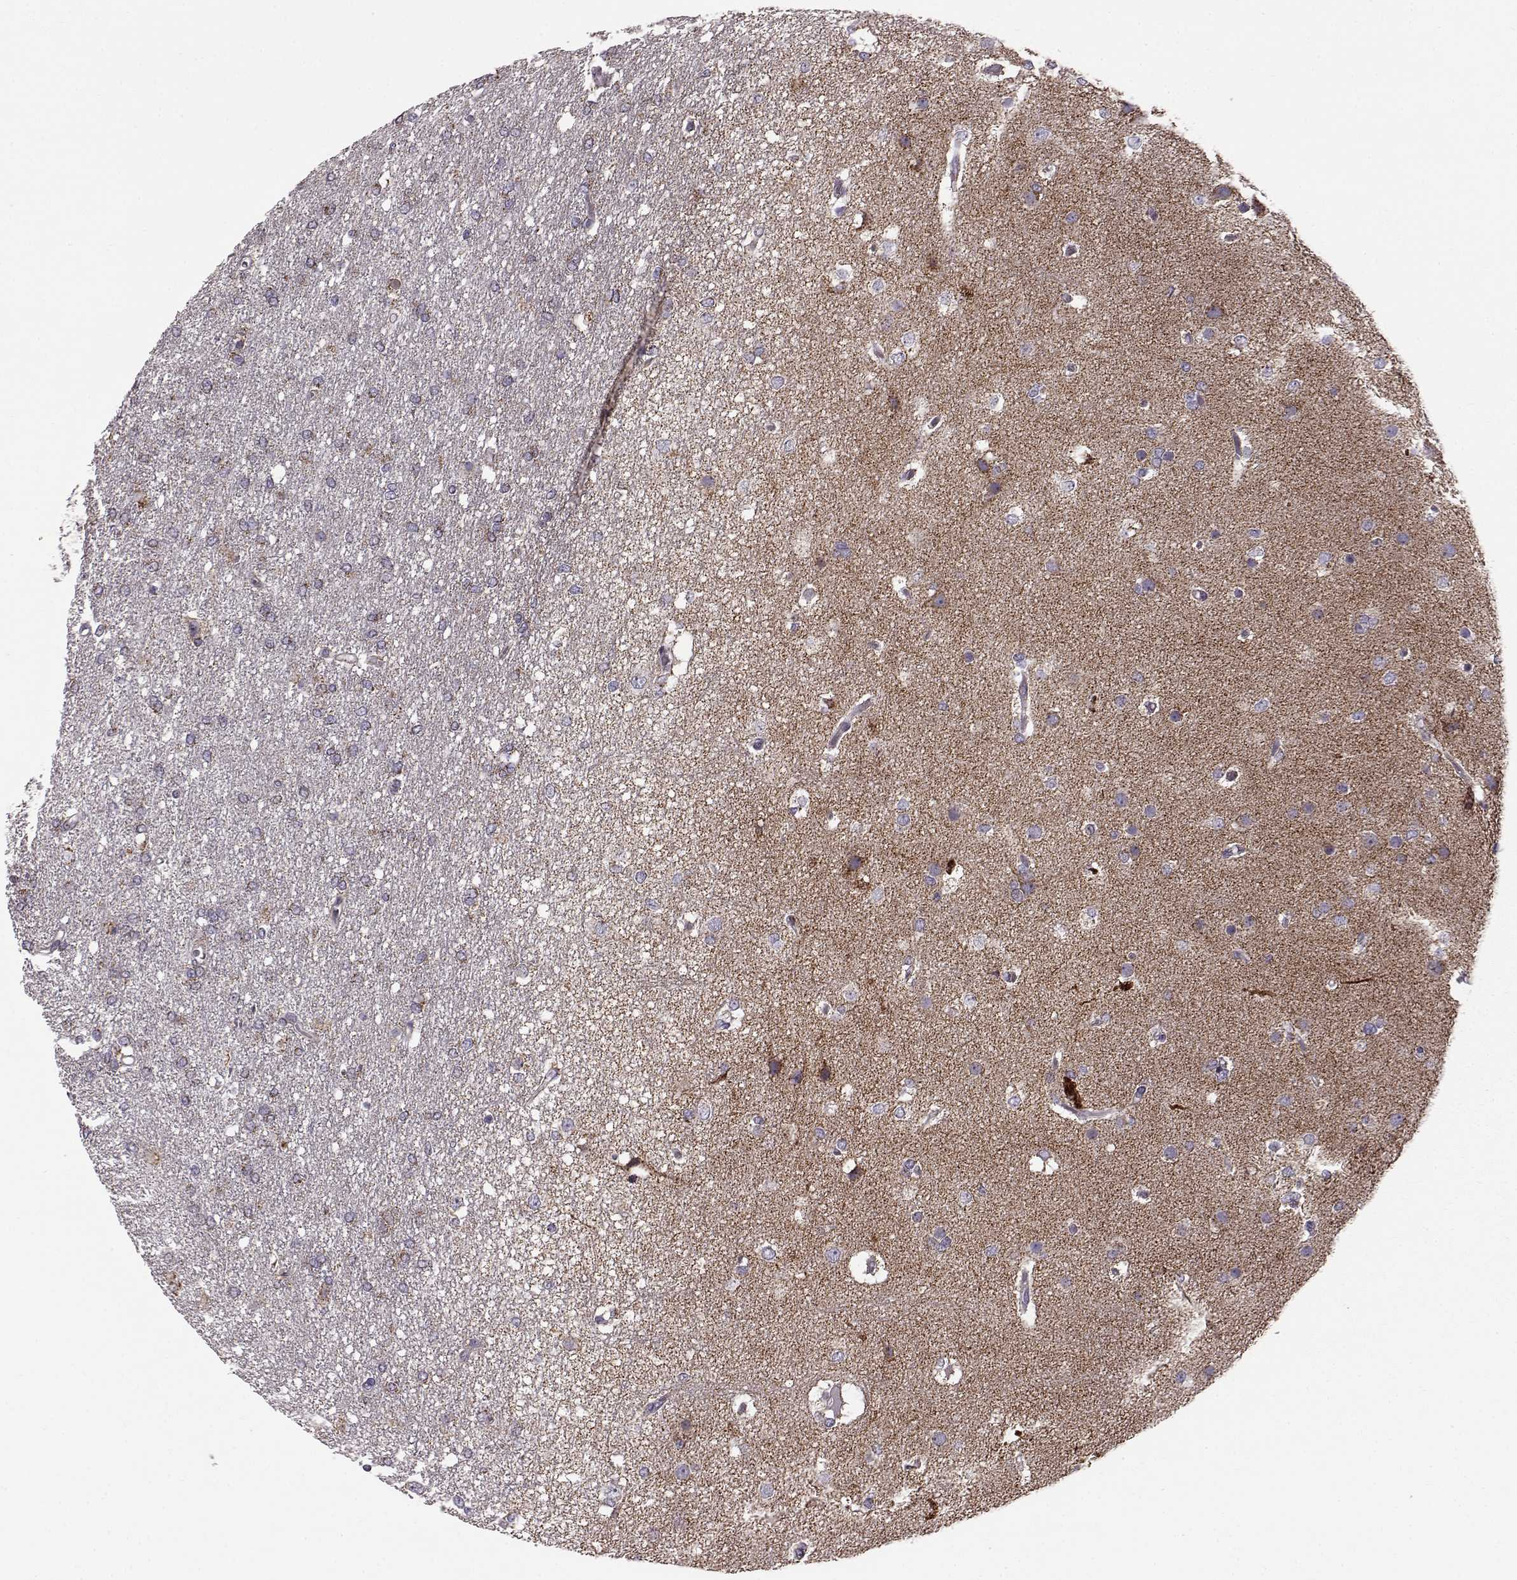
{"staining": {"intensity": "weak", "quantity": "25%-75%", "location": "cytoplasmic/membranous"}, "tissue": "glioma", "cell_type": "Tumor cells", "image_type": "cancer", "snomed": [{"axis": "morphology", "description": "Glioma, malignant, High grade"}, {"axis": "topography", "description": "Brain"}], "caption": "The histopathology image reveals staining of malignant high-grade glioma, revealing weak cytoplasmic/membranous protein staining (brown color) within tumor cells.", "gene": "ATP5MF", "patient": {"sex": "female", "age": 61}}